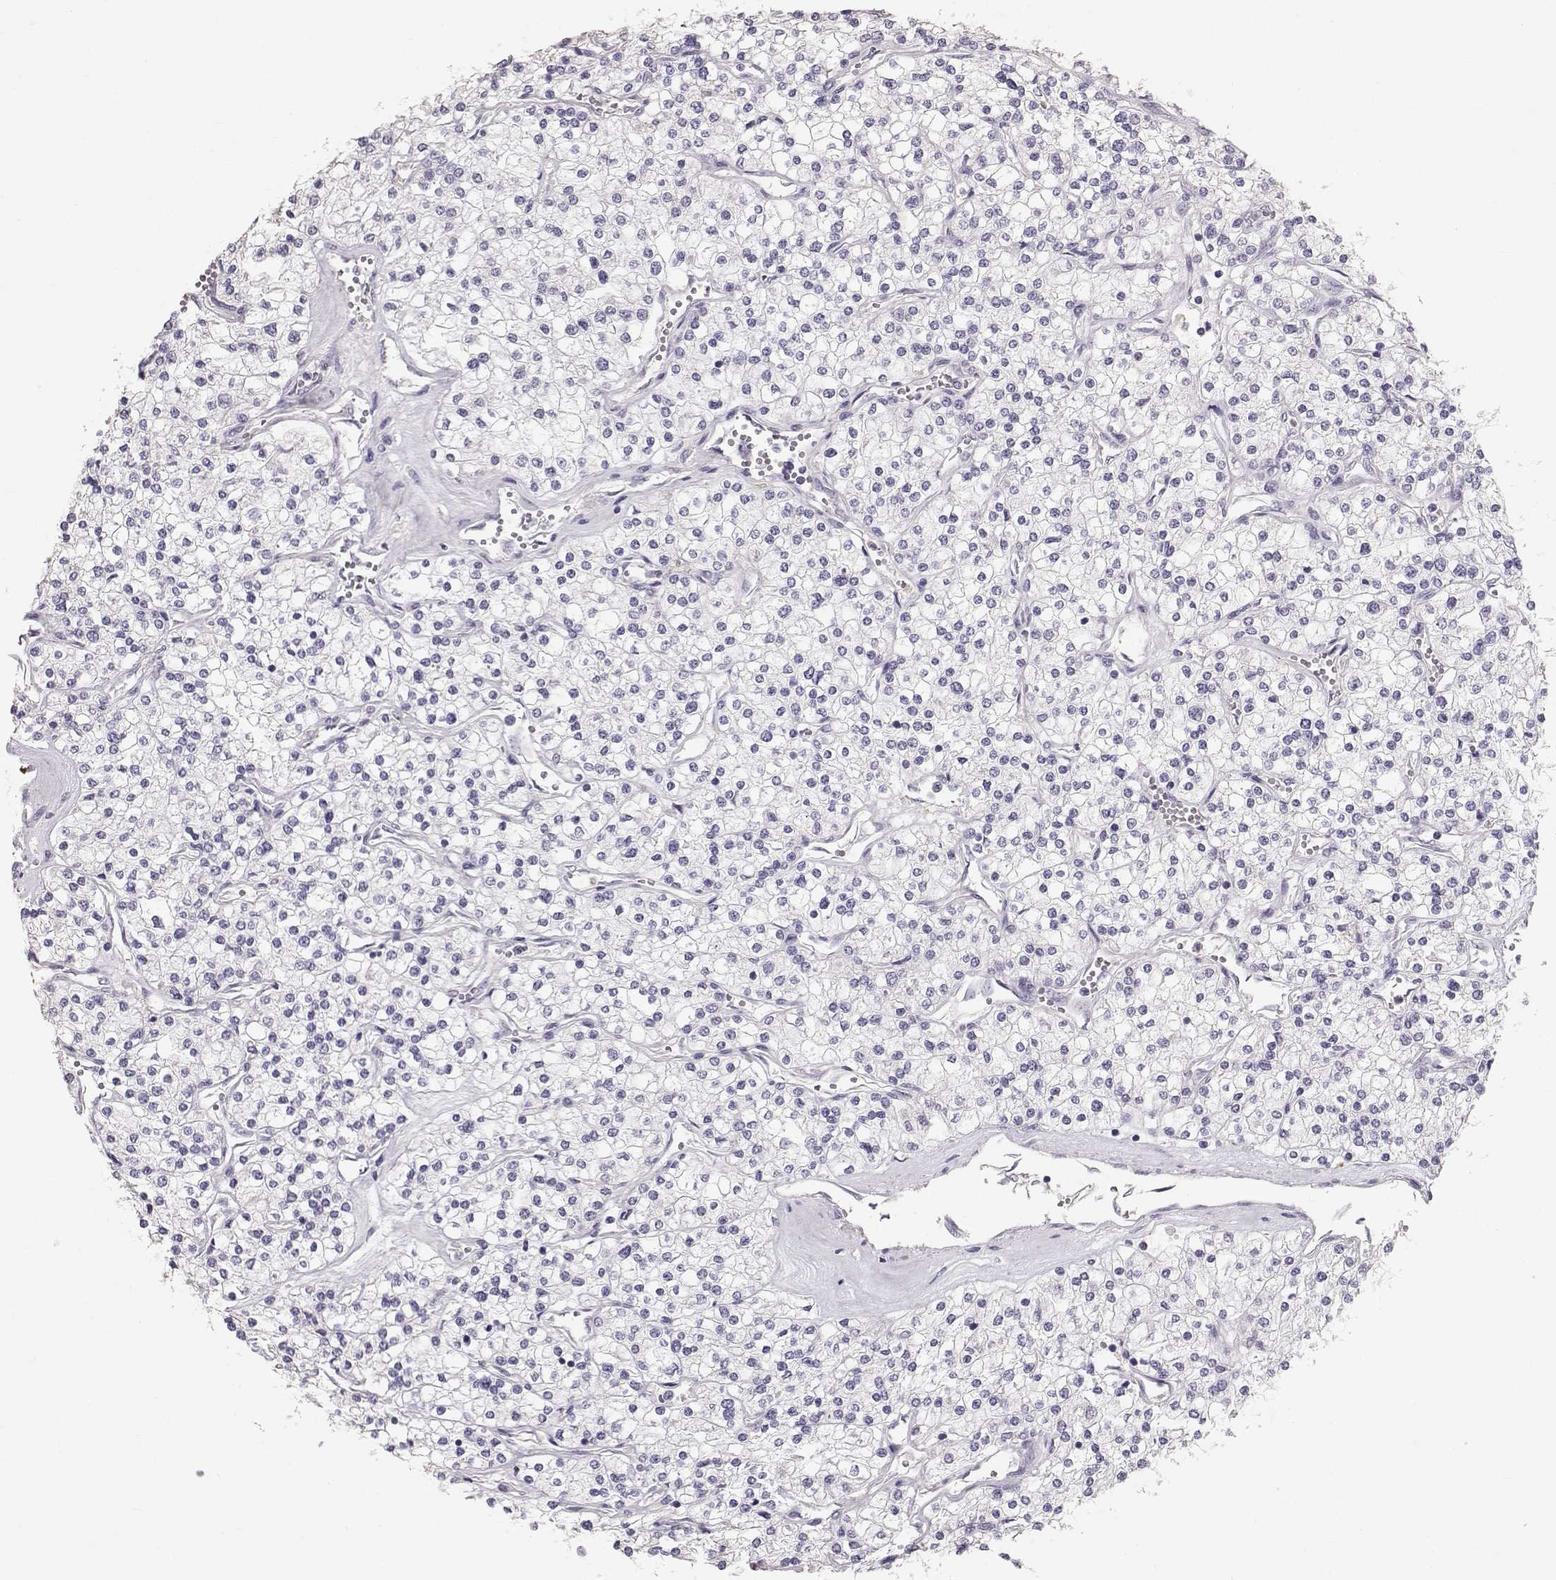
{"staining": {"intensity": "negative", "quantity": "none", "location": "none"}, "tissue": "renal cancer", "cell_type": "Tumor cells", "image_type": "cancer", "snomed": [{"axis": "morphology", "description": "Adenocarcinoma, NOS"}, {"axis": "topography", "description": "Kidney"}], "caption": "Tumor cells show no significant protein expression in renal cancer.", "gene": "POU1F1", "patient": {"sex": "male", "age": 80}}